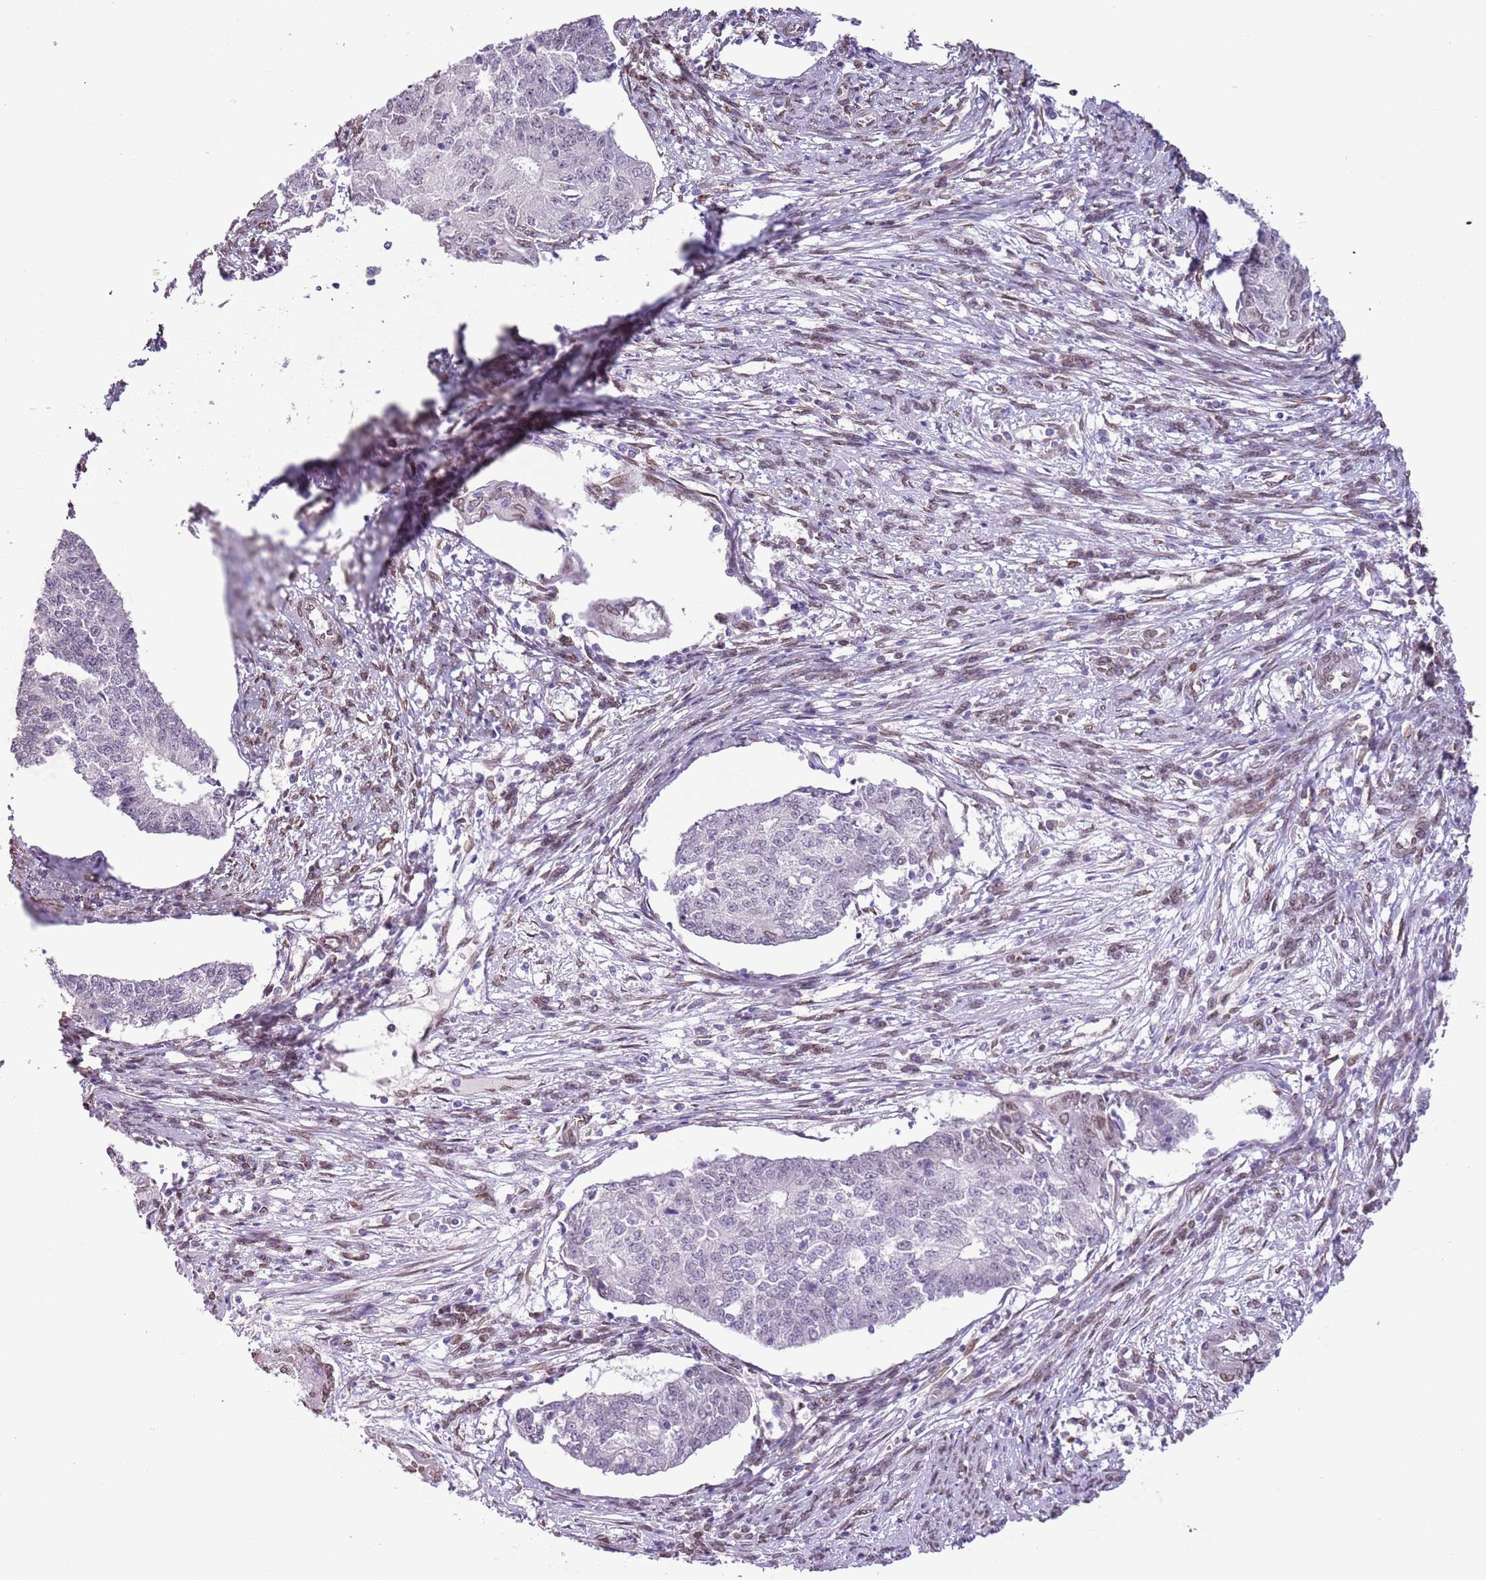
{"staining": {"intensity": "negative", "quantity": "none", "location": "none"}, "tissue": "endometrial cancer", "cell_type": "Tumor cells", "image_type": "cancer", "snomed": [{"axis": "morphology", "description": "Adenocarcinoma, NOS"}, {"axis": "topography", "description": "Endometrium"}], "caption": "Tumor cells are negative for brown protein staining in adenocarcinoma (endometrial).", "gene": "ZGLP1", "patient": {"sex": "female", "age": 56}}